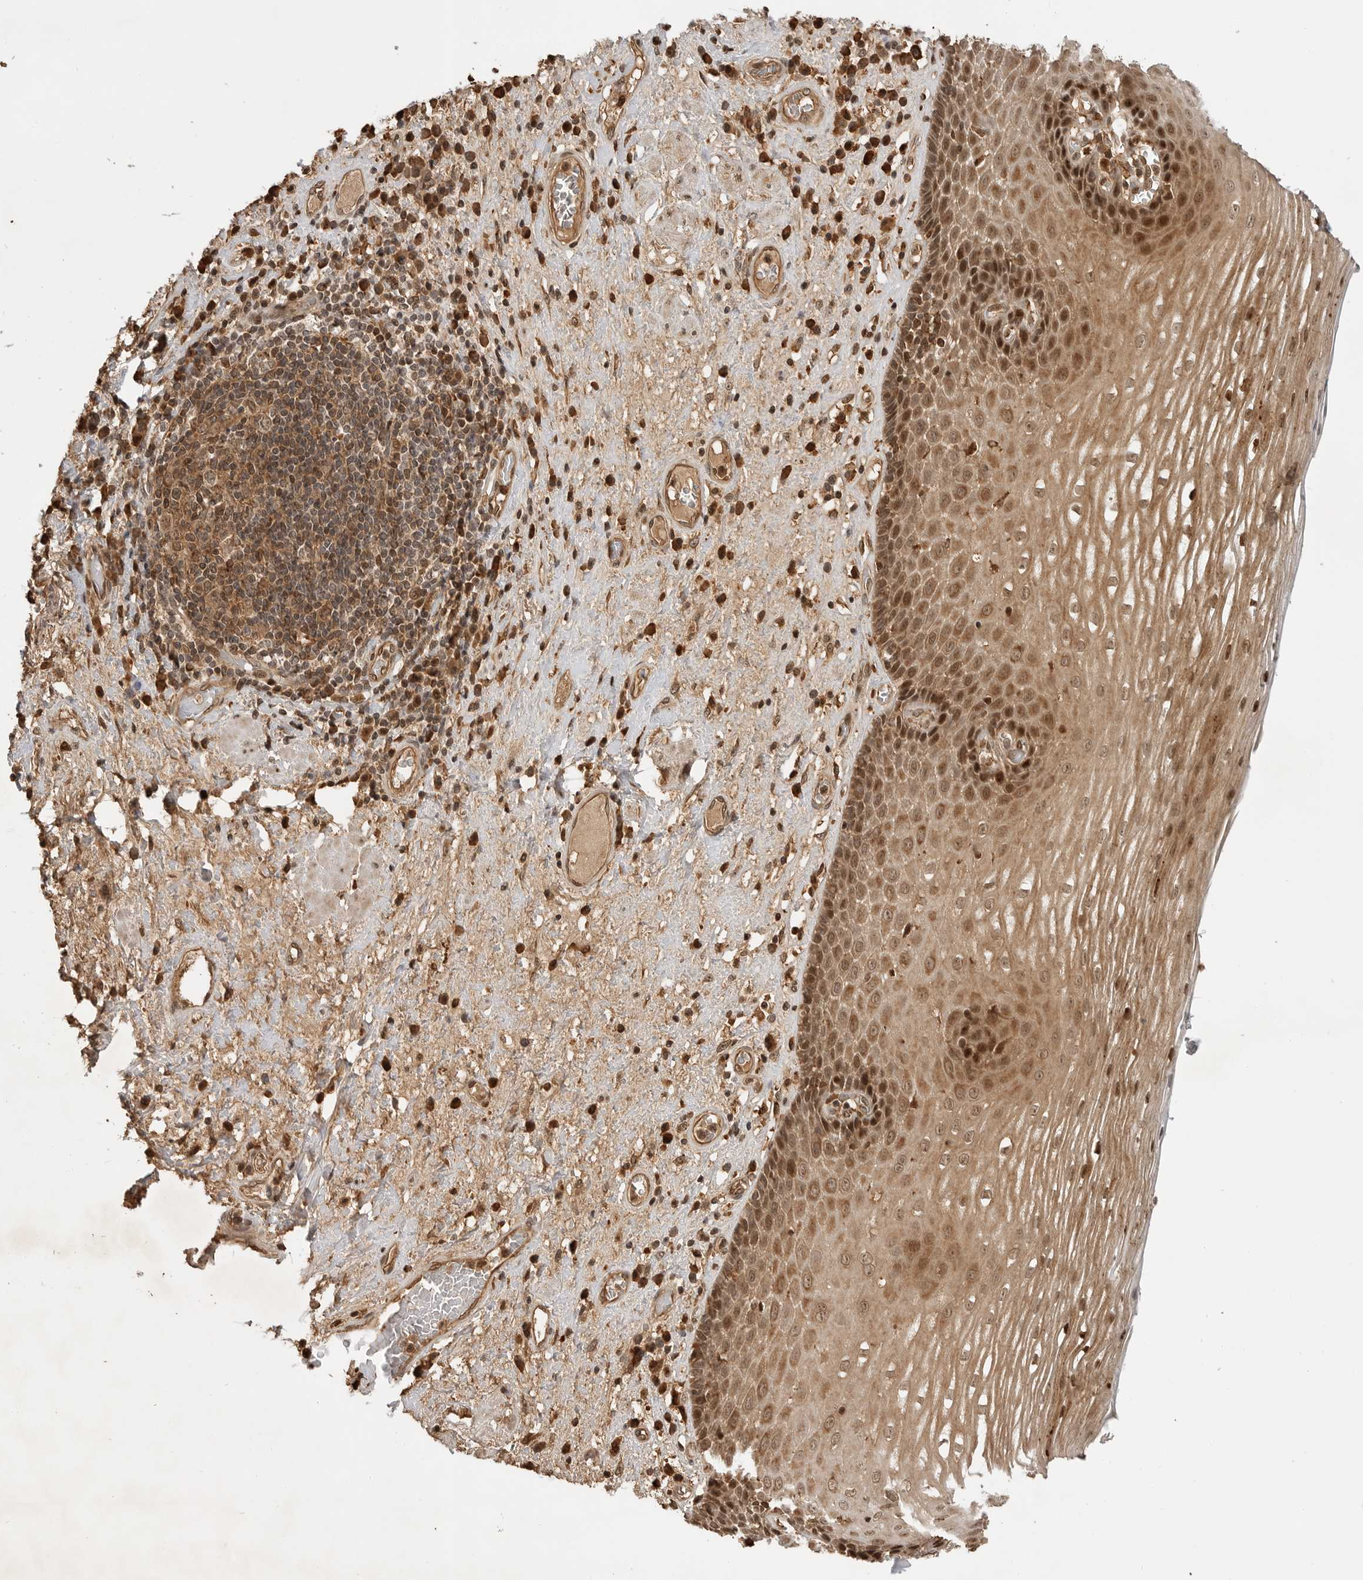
{"staining": {"intensity": "strong", "quantity": ">75%", "location": "cytoplasmic/membranous,nuclear"}, "tissue": "esophagus", "cell_type": "Squamous epithelial cells", "image_type": "normal", "snomed": [{"axis": "morphology", "description": "Normal tissue, NOS"}, {"axis": "morphology", "description": "Adenocarcinoma, NOS"}, {"axis": "topography", "description": "Esophagus"}], "caption": "Human esophagus stained with a protein marker displays strong staining in squamous epithelial cells.", "gene": "BMP2K", "patient": {"sex": "male", "age": 62}}